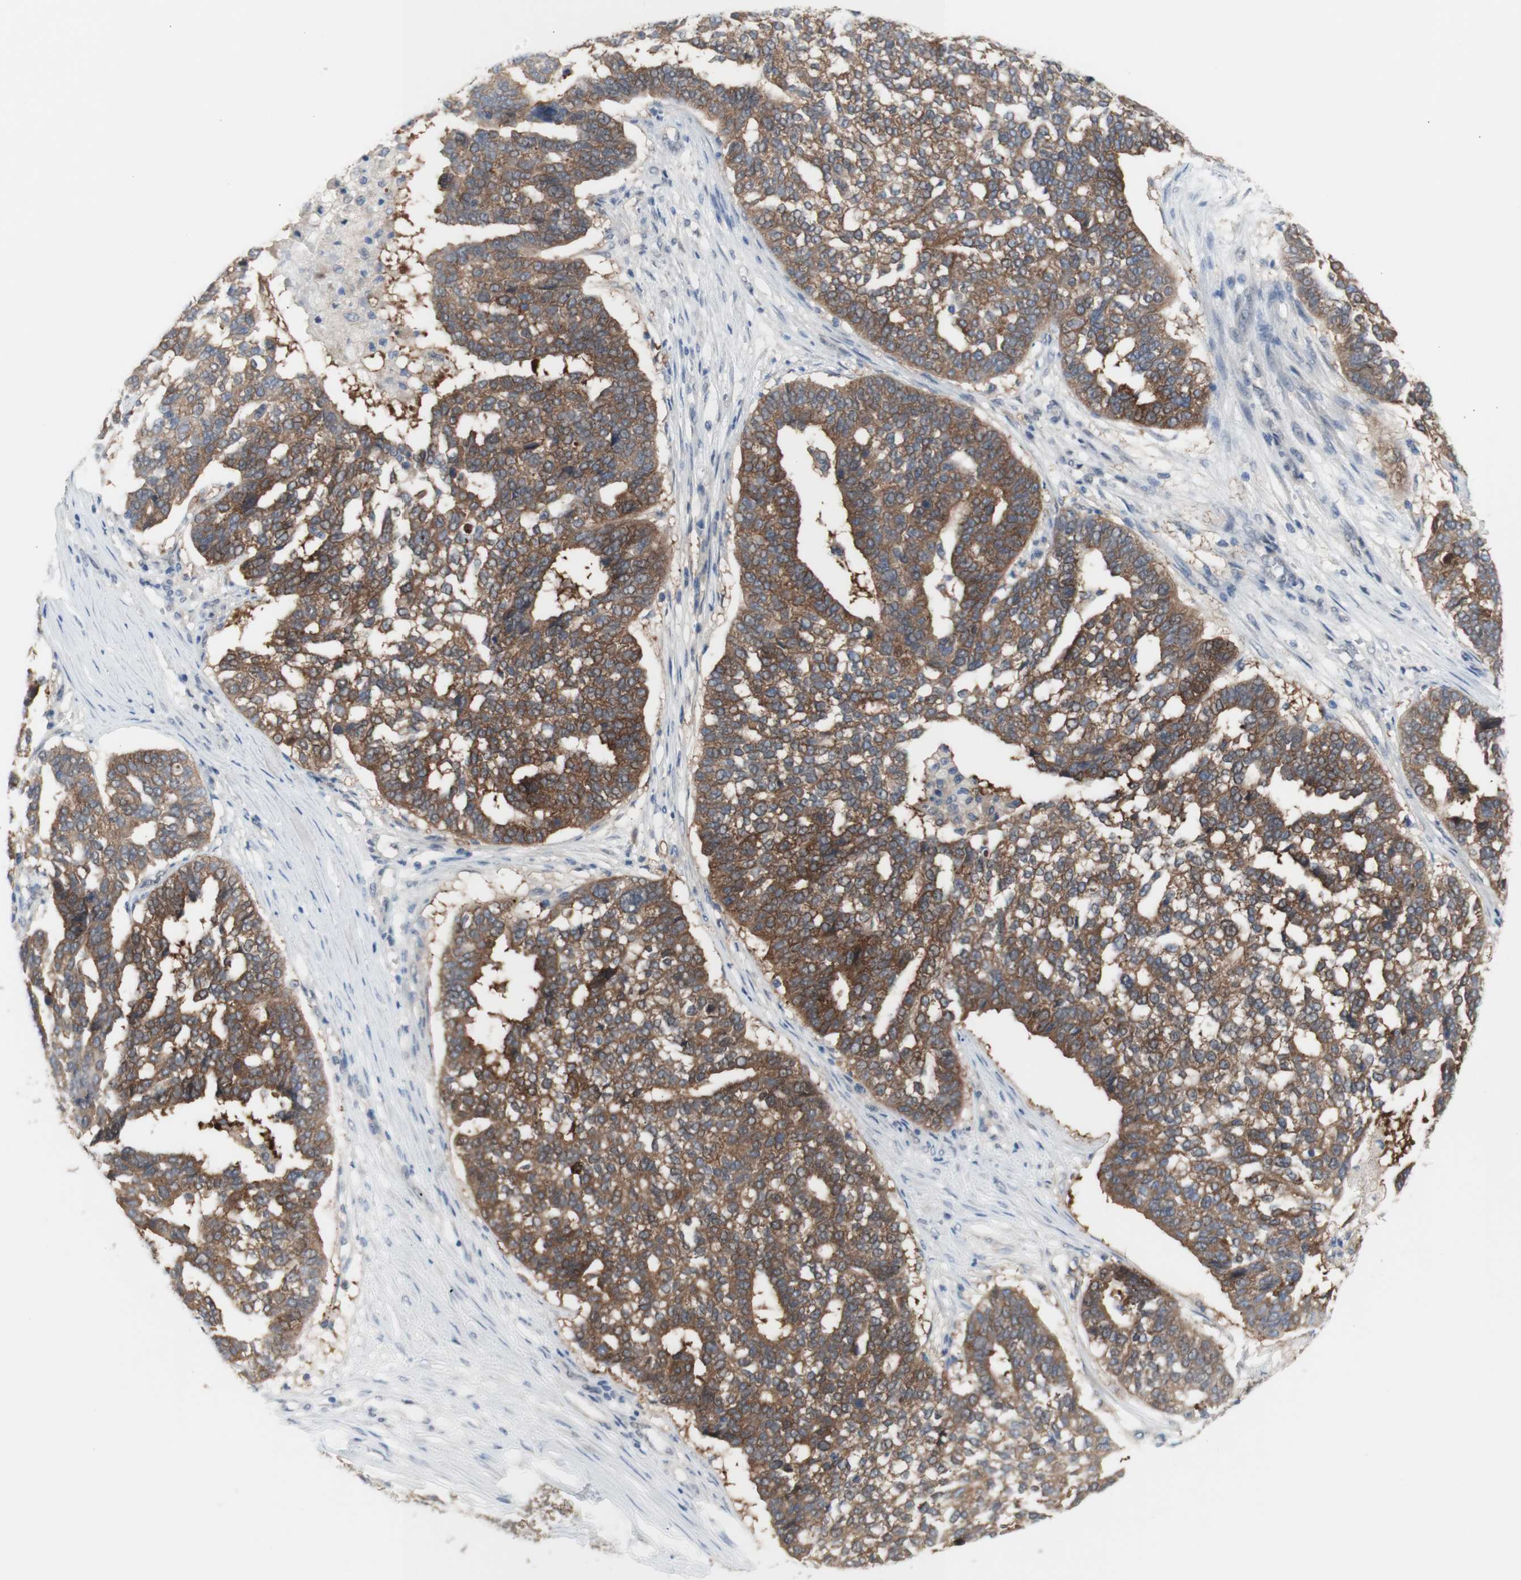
{"staining": {"intensity": "moderate", "quantity": ">75%", "location": "cytoplasmic/membranous"}, "tissue": "ovarian cancer", "cell_type": "Tumor cells", "image_type": "cancer", "snomed": [{"axis": "morphology", "description": "Cystadenocarcinoma, serous, NOS"}, {"axis": "topography", "description": "Ovary"}], "caption": "The immunohistochemical stain labels moderate cytoplasmic/membranous expression in tumor cells of ovarian cancer (serous cystadenocarcinoma) tissue. Using DAB (brown) and hematoxylin (blue) stains, captured at high magnification using brightfield microscopy.", "gene": "PRMT5", "patient": {"sex": "female", "age": 59}}